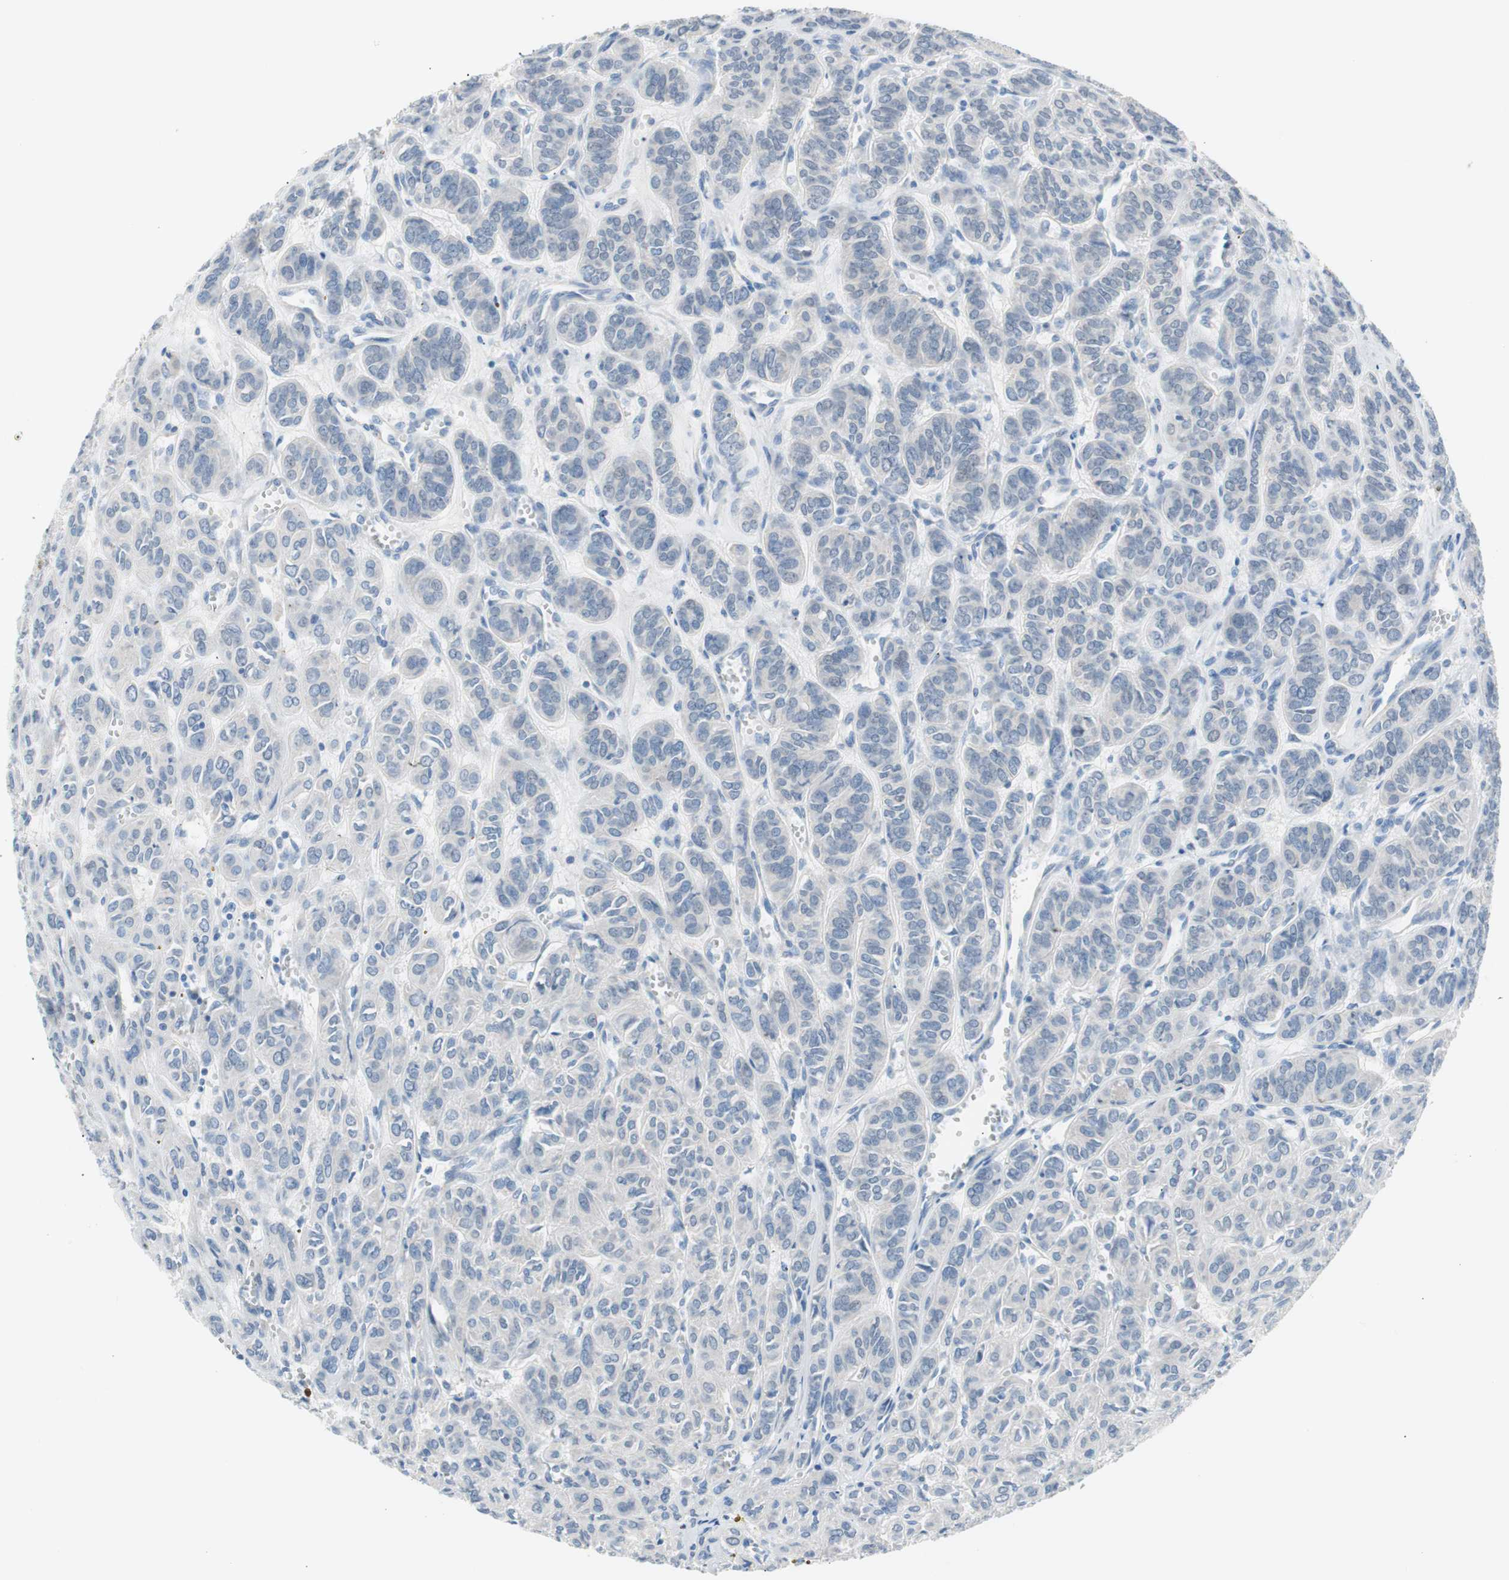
{"staining": {"intensity": "negative", "quantity": "none", "location": "none"}, "tissue": "thyroid cancer", "cell_type": "Tumor cells", "image_type": "cancer", "snomed": [{"axis": "morphology", "description": "Follicular adenoma carcinoma, NOS"}, {"axis": "topography", "description": "Thyroid gland"}], "caption": "A high-resolution photomicrograph shows IHC staining of thyroid follicular adenoma carcinoma, which displays no significant positivity in tumor cells.", "gene": "VIL1", "patient": {"sex": "female", "age": 71}}